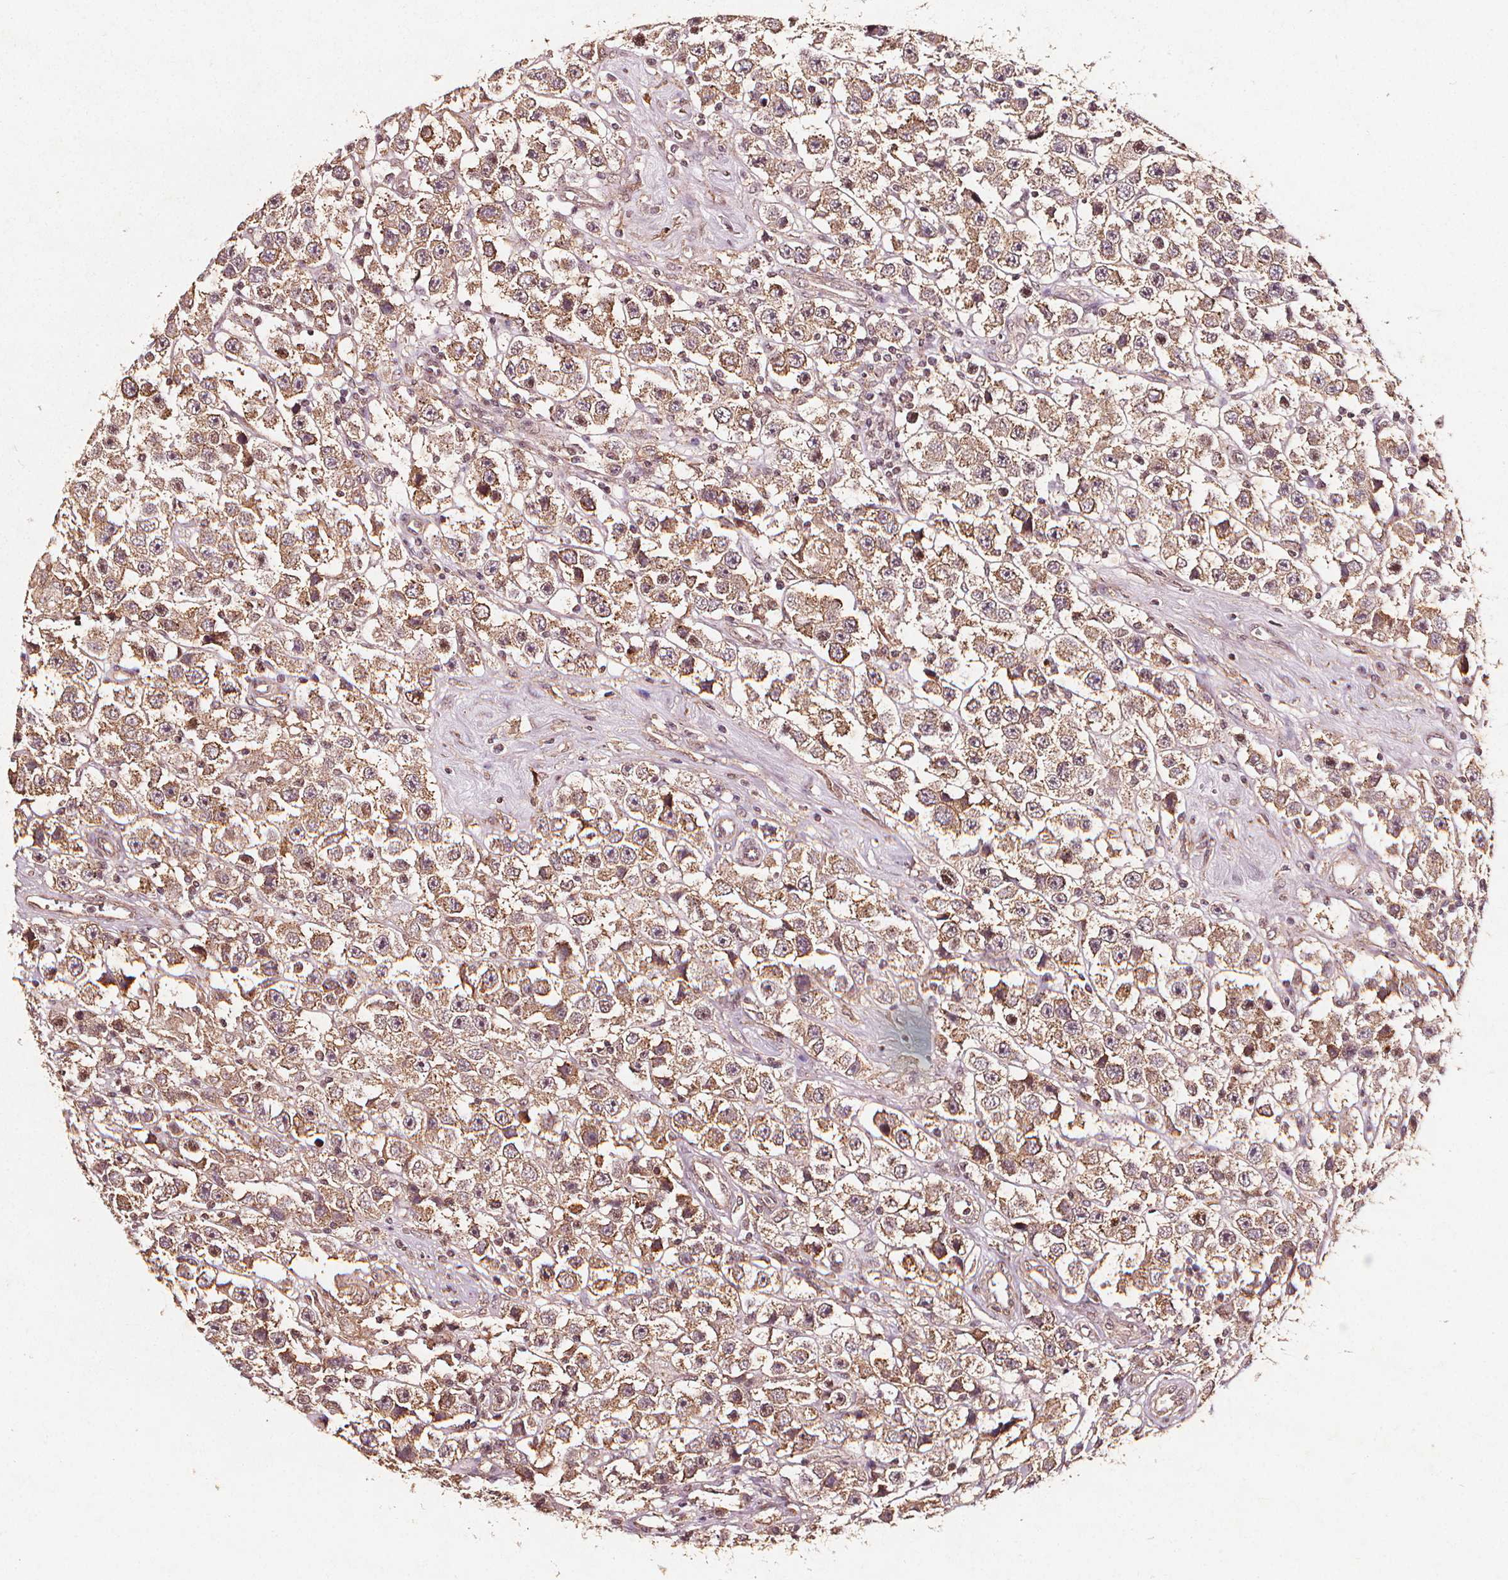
{"staining": {"intensity": "moderate", "quantity": ">75%", "location": "cytoplasmic/membranous"}, "tissue": "testis cancer", "cell_type": "Tumor cells", "image_type": "cancer", "snomed": [{"axis": "morphology", "description": "Seminoma, NOS"}, {"axis": "topography", "description": "Testis"}], "caption": "This micrograph displays testis seminoma stained with IHC to label a protein in brown. The cytoplasmic/membranous of tumor cells show moderate positivity for the protein. Nuclei are counter-stained blue.", "gene": "ABCA1", "patient": {"sex": "male", "age": 45}}